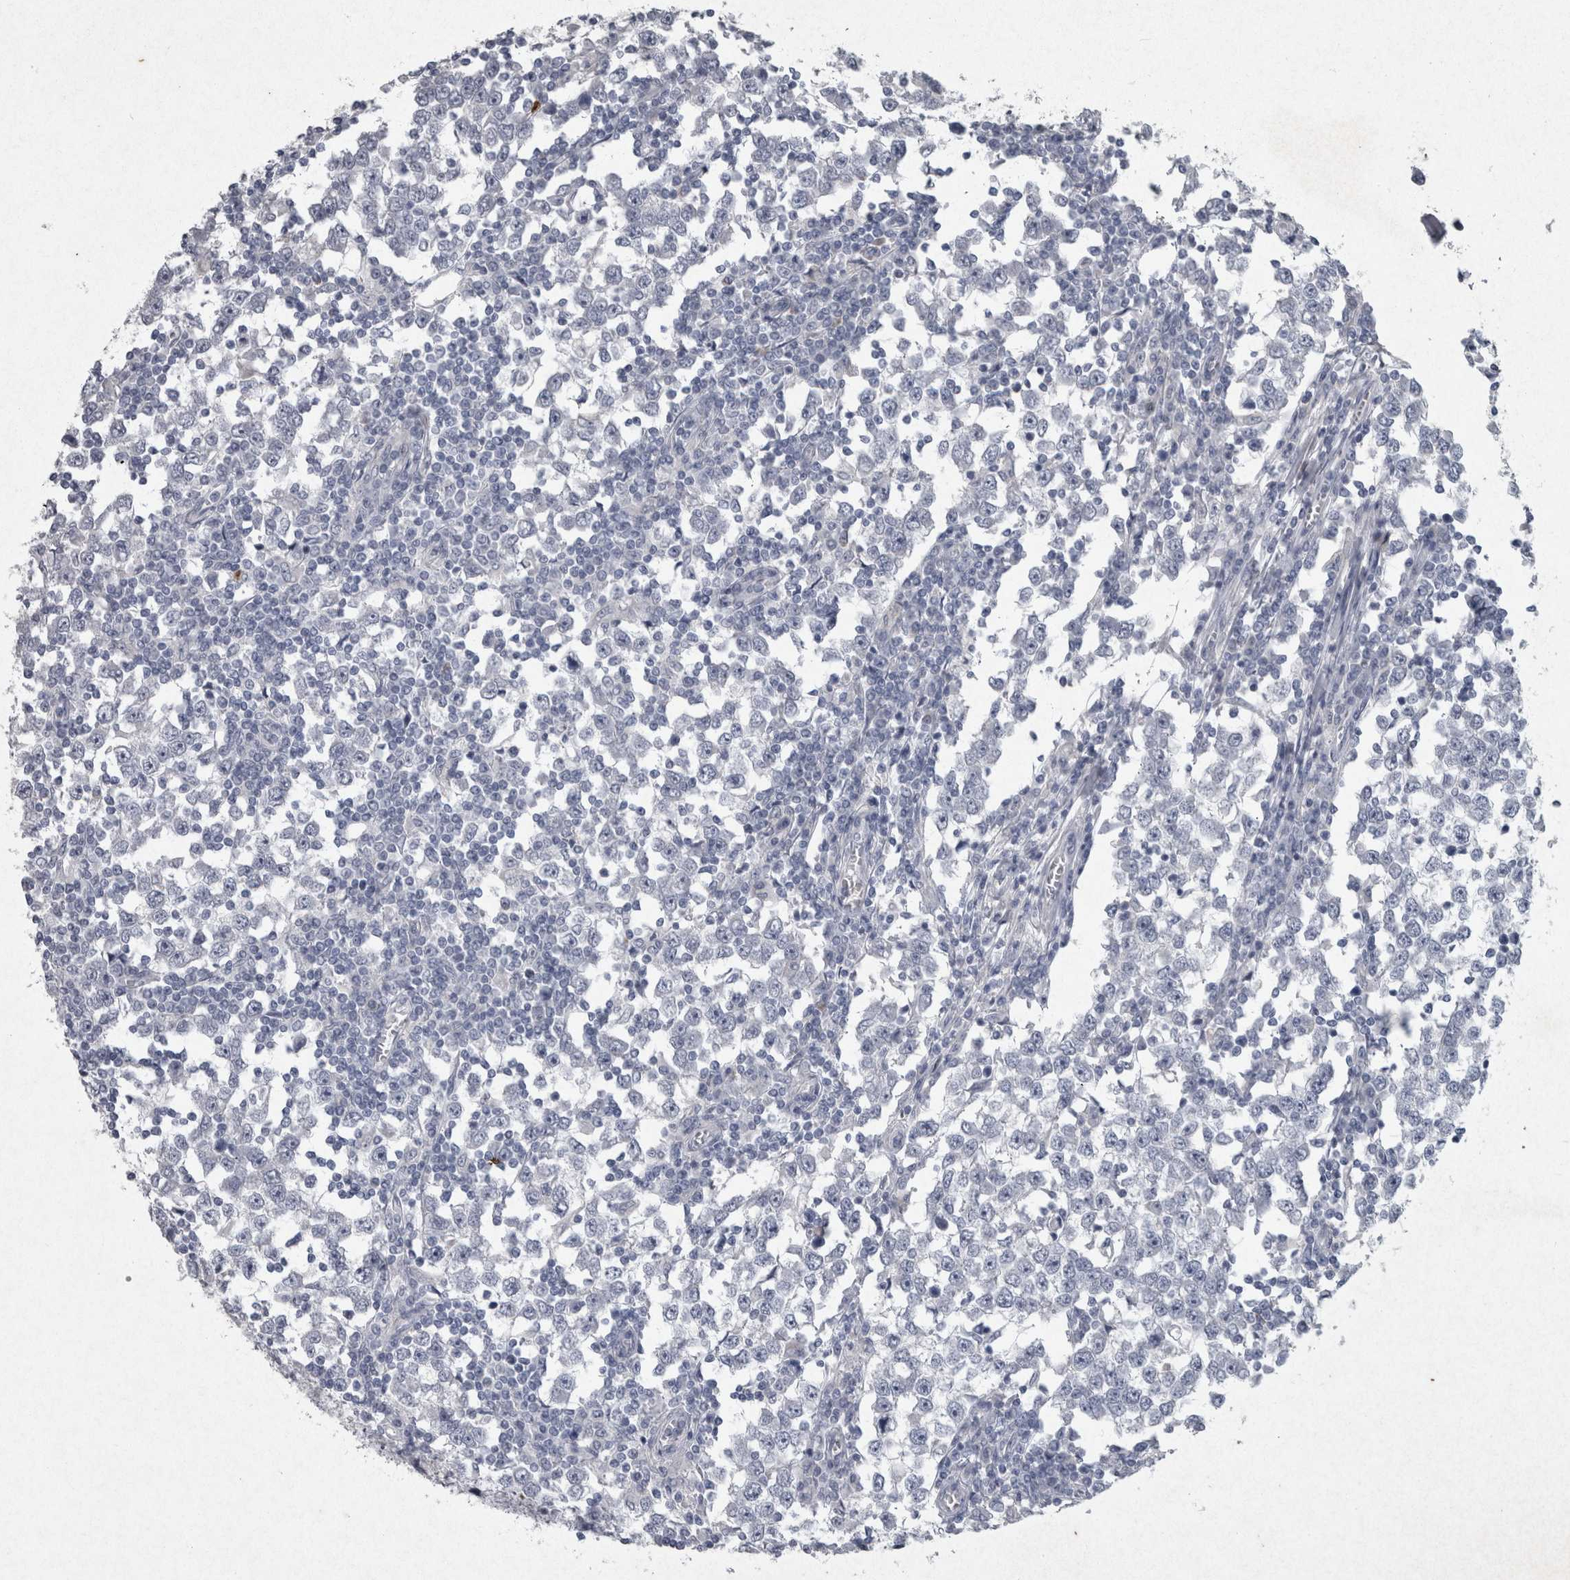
{"staining": {"intensity": "negative", "quantity": "none", "location": "none"}, "tissue": "testis cancer", "cell_type": "Tumor cells", "image_type": "cancer", "snomed": [{"axis": "morphology", "description": "Seminoma, NOS"}, {"axis": "topography", "description": "Testis"}], "caption": "Tumor cells are negative for brown protein staining in testis cancer.", "gene": "PDX1", "patient": {"sex": "male", "age": 65}}